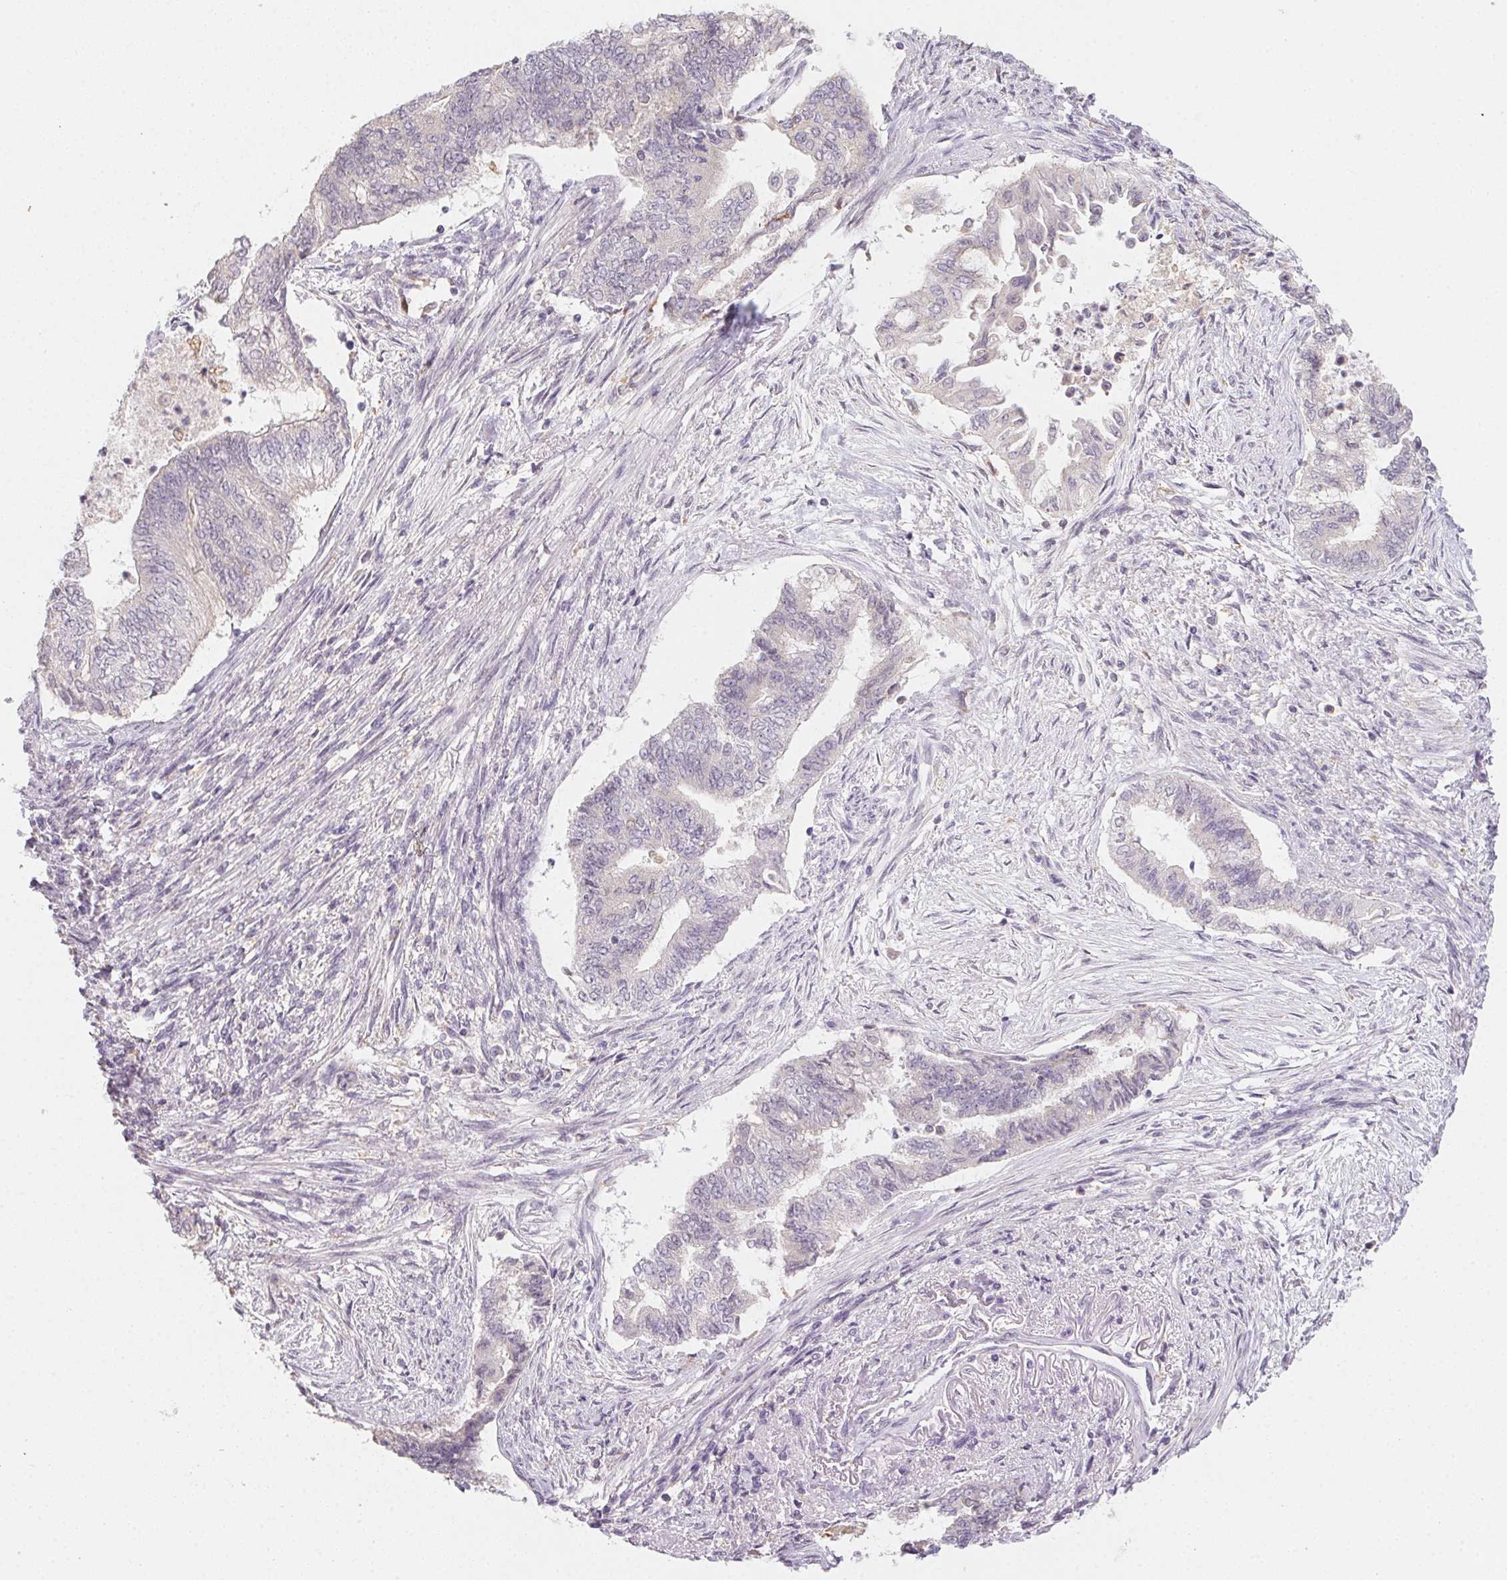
{"staining": {"intensity": "negative", "quantity": "none", "location": "none"}, "tissue": "endometrial cancer", "cell_type": "Tumor cells", "image_type": "cancer", "snomed": [{"axis": "morphology", "description": "Adenocarcinoma, NOS"}, {"axis": "topography", "description": "Endometrium"}], "caption": "Tumor cells show no significant expression in endometrial cancer (adenocarcinoma).", "gene": "SLC6A18", "patient": {"sex": "female", "age": 65}}